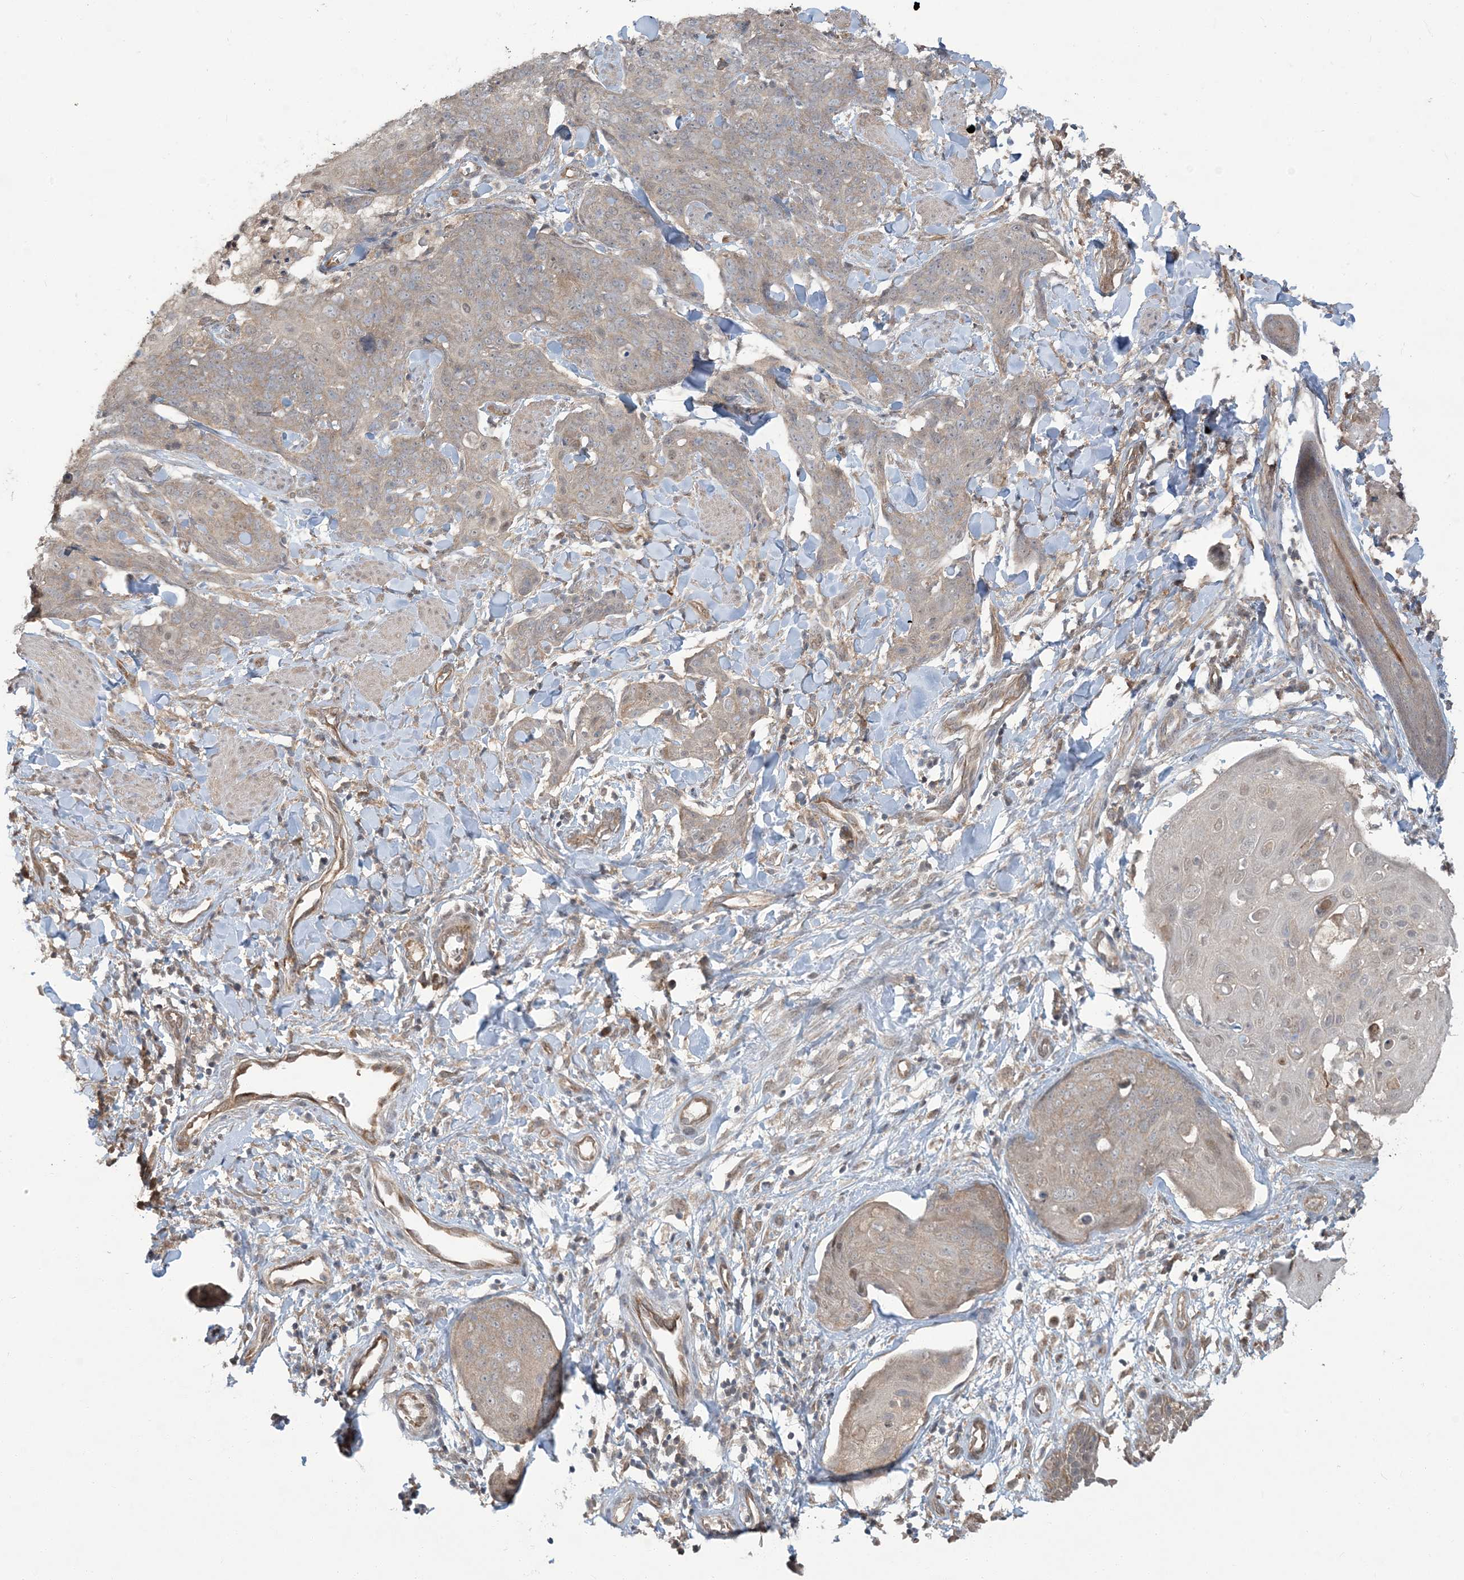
{"staining": {"intensity": "weak", "quantity": "<25%", "location": "cytoplasmic/membranous"}, "tissue": "skin cancer", "cell_type": "Tumor cells", "image_type": "cancer", "snomed": [{"axis": "morphology", "description": "Squamous cell carcinoma, NOS"}, {"axis": "topography", "description": "Skin"}, {"axis": "topography", "description": "Vulva"}], "caption": "This is a image of immunohistochemistry (IHC) staining of skin cancer, which shows no staining in tumor cells.", "gene": "ERI2", "patient": {"sex": "female", "age": 85}}